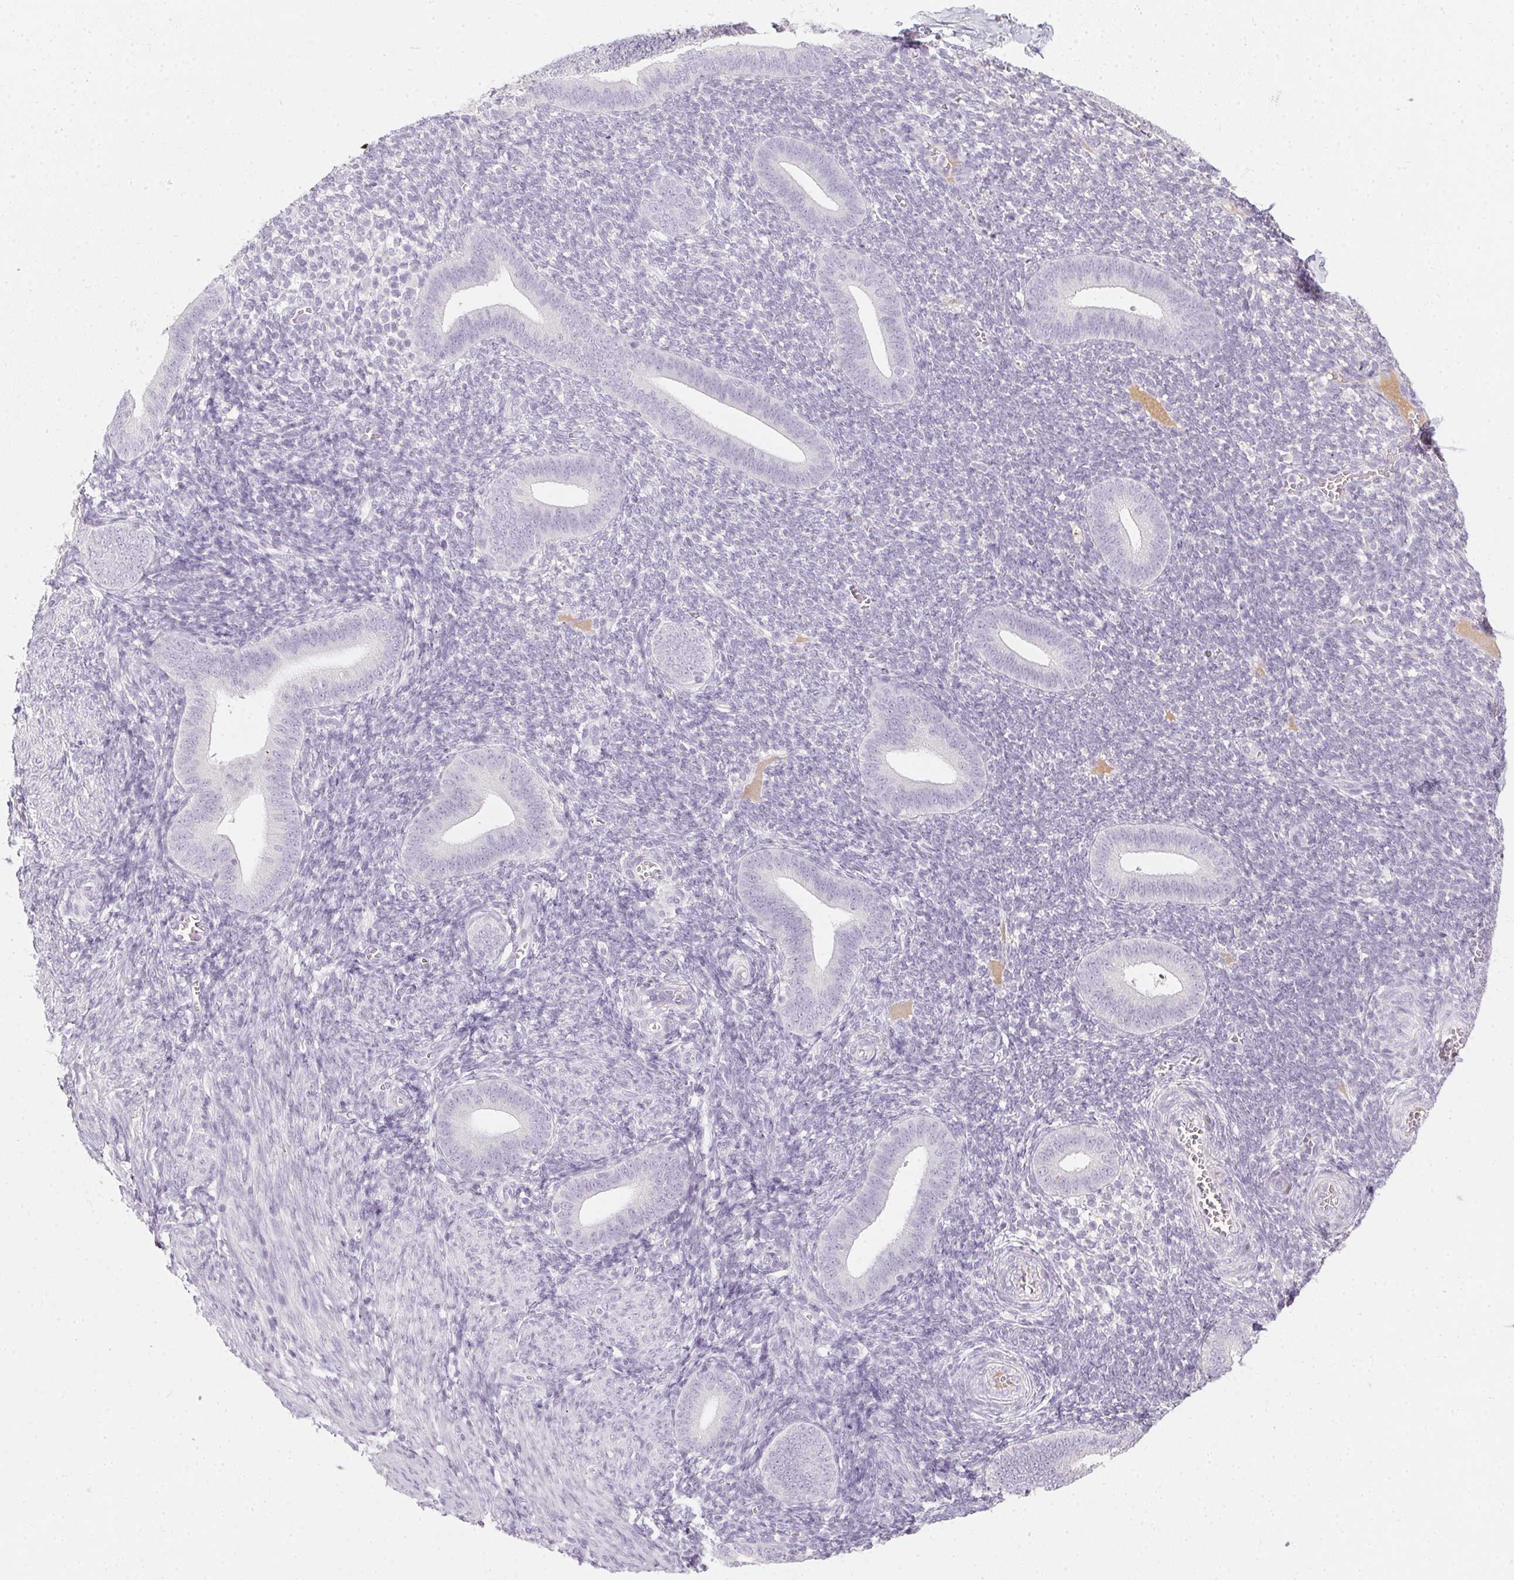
{"staining": {"intensity": "negative", "quantity": "none", "location": "none"}, "tissue": "endometrium", "cell_type": "Cells in endometrial stroma", "image_type": "normal", "snomed": [{"axis": "morphology", "description": "Normal tissue, NOS"}, {"axis": "topography", "description": "Endometrium"}], "caption": "IHC micrograph of unremarkable human endometrium stained for a protein (brown), which demonstrates no positivity in cells in endometrial stroma.", "gene": "TMEM72", "patient": {"sex": "female", "age": 25}}